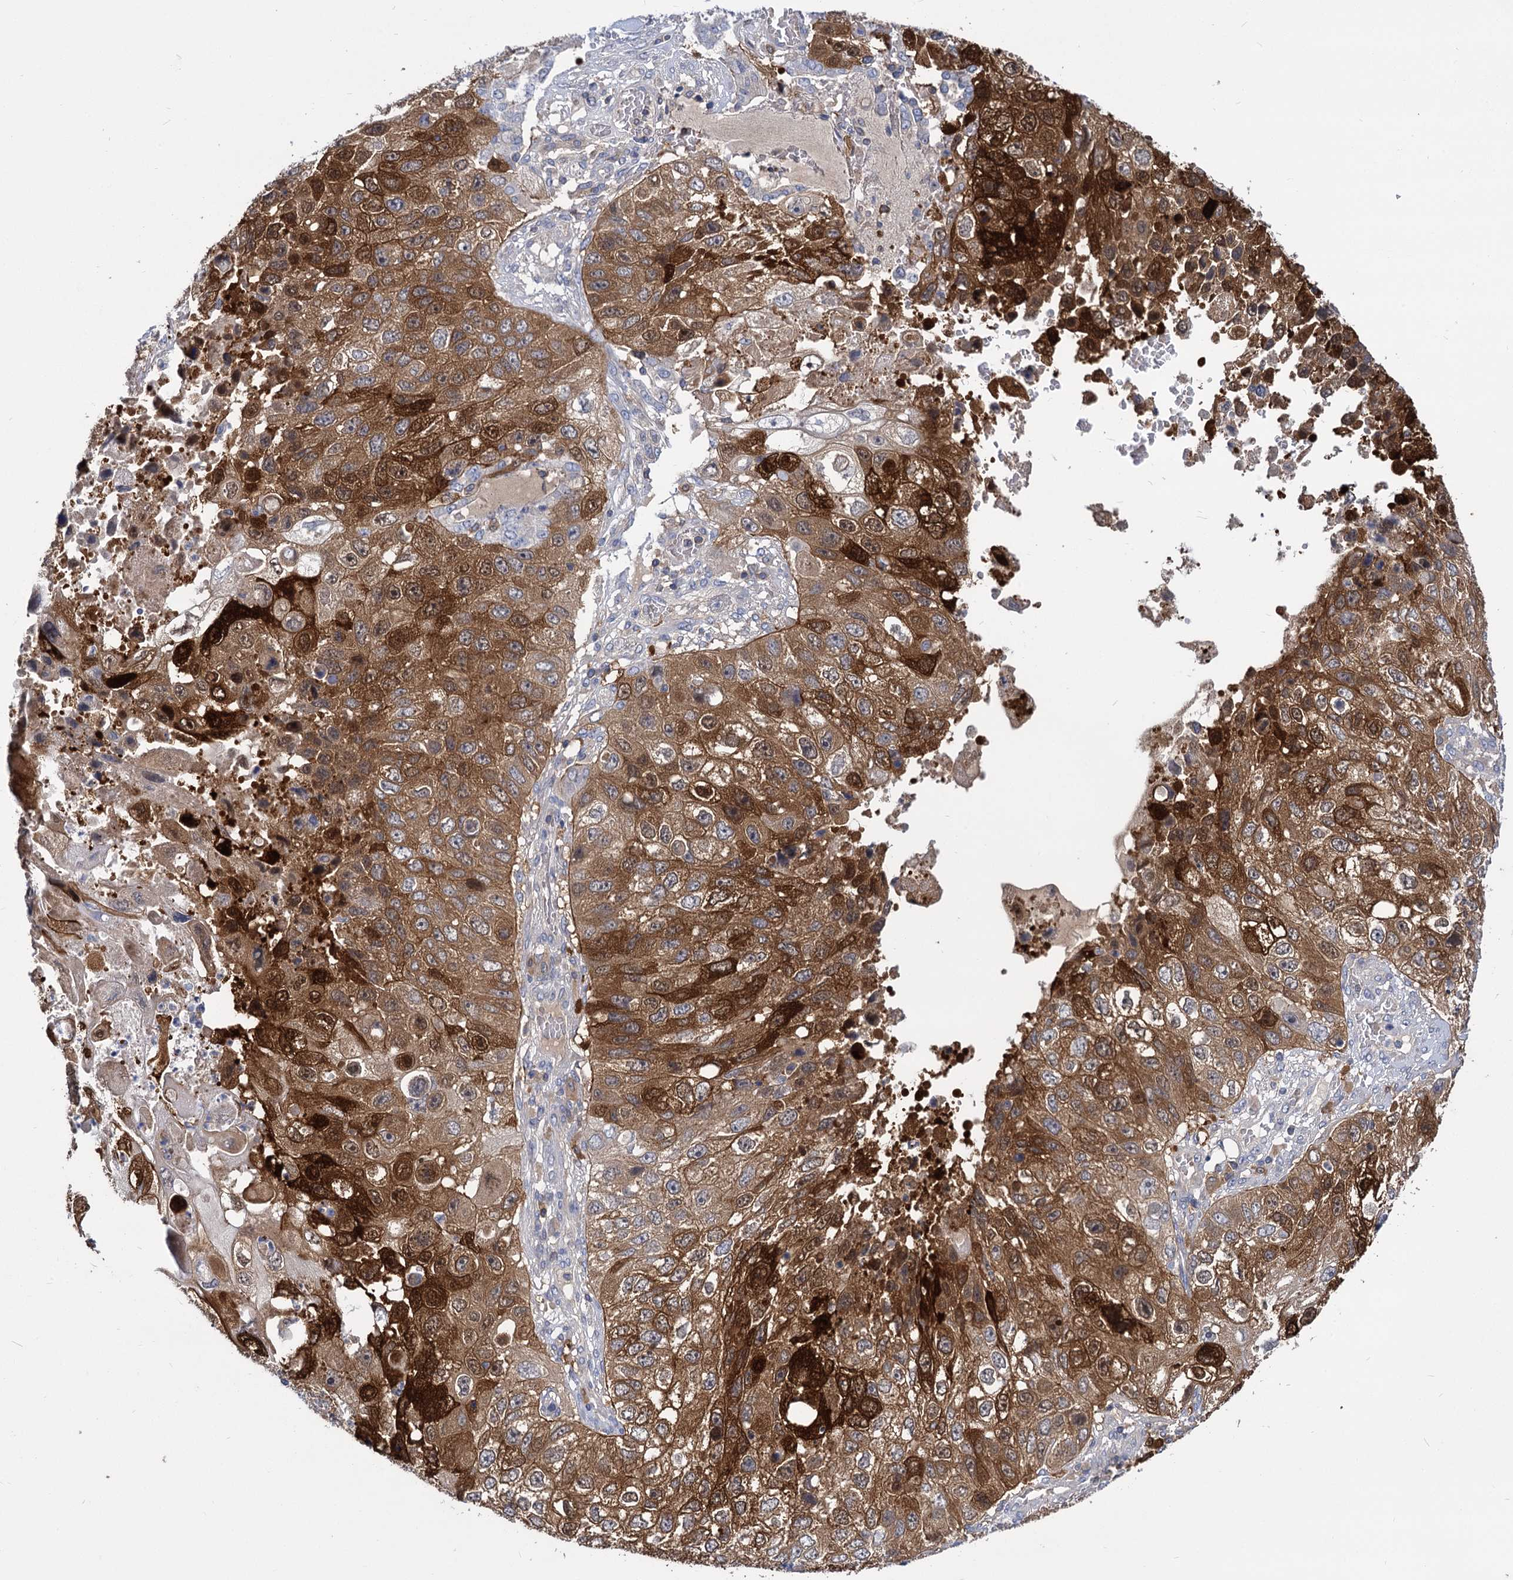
{"staining": {"intensity": "strong", "quantity": ">75%", "location": "cytoplasmic/membranous,nuclear"}, "tissue": "lung cancer", "cell_type": "Tumor cells", "image_type": "cancer", "snomed": [{"axis": "morphology", "description": "Squamous cell carcinoma, NOS"}, {"axis": "topography", "description": "Lung"}], "caption": "Human lung cancer (squamous cell carcinoma) stained for a protein (brown) reveals strong cytoplasmic/membranous and nuclear positive positivity in approximately >75% of tumor cells.", "gene": "GCLC", "patient": {"sex": "male", "age": 61}}